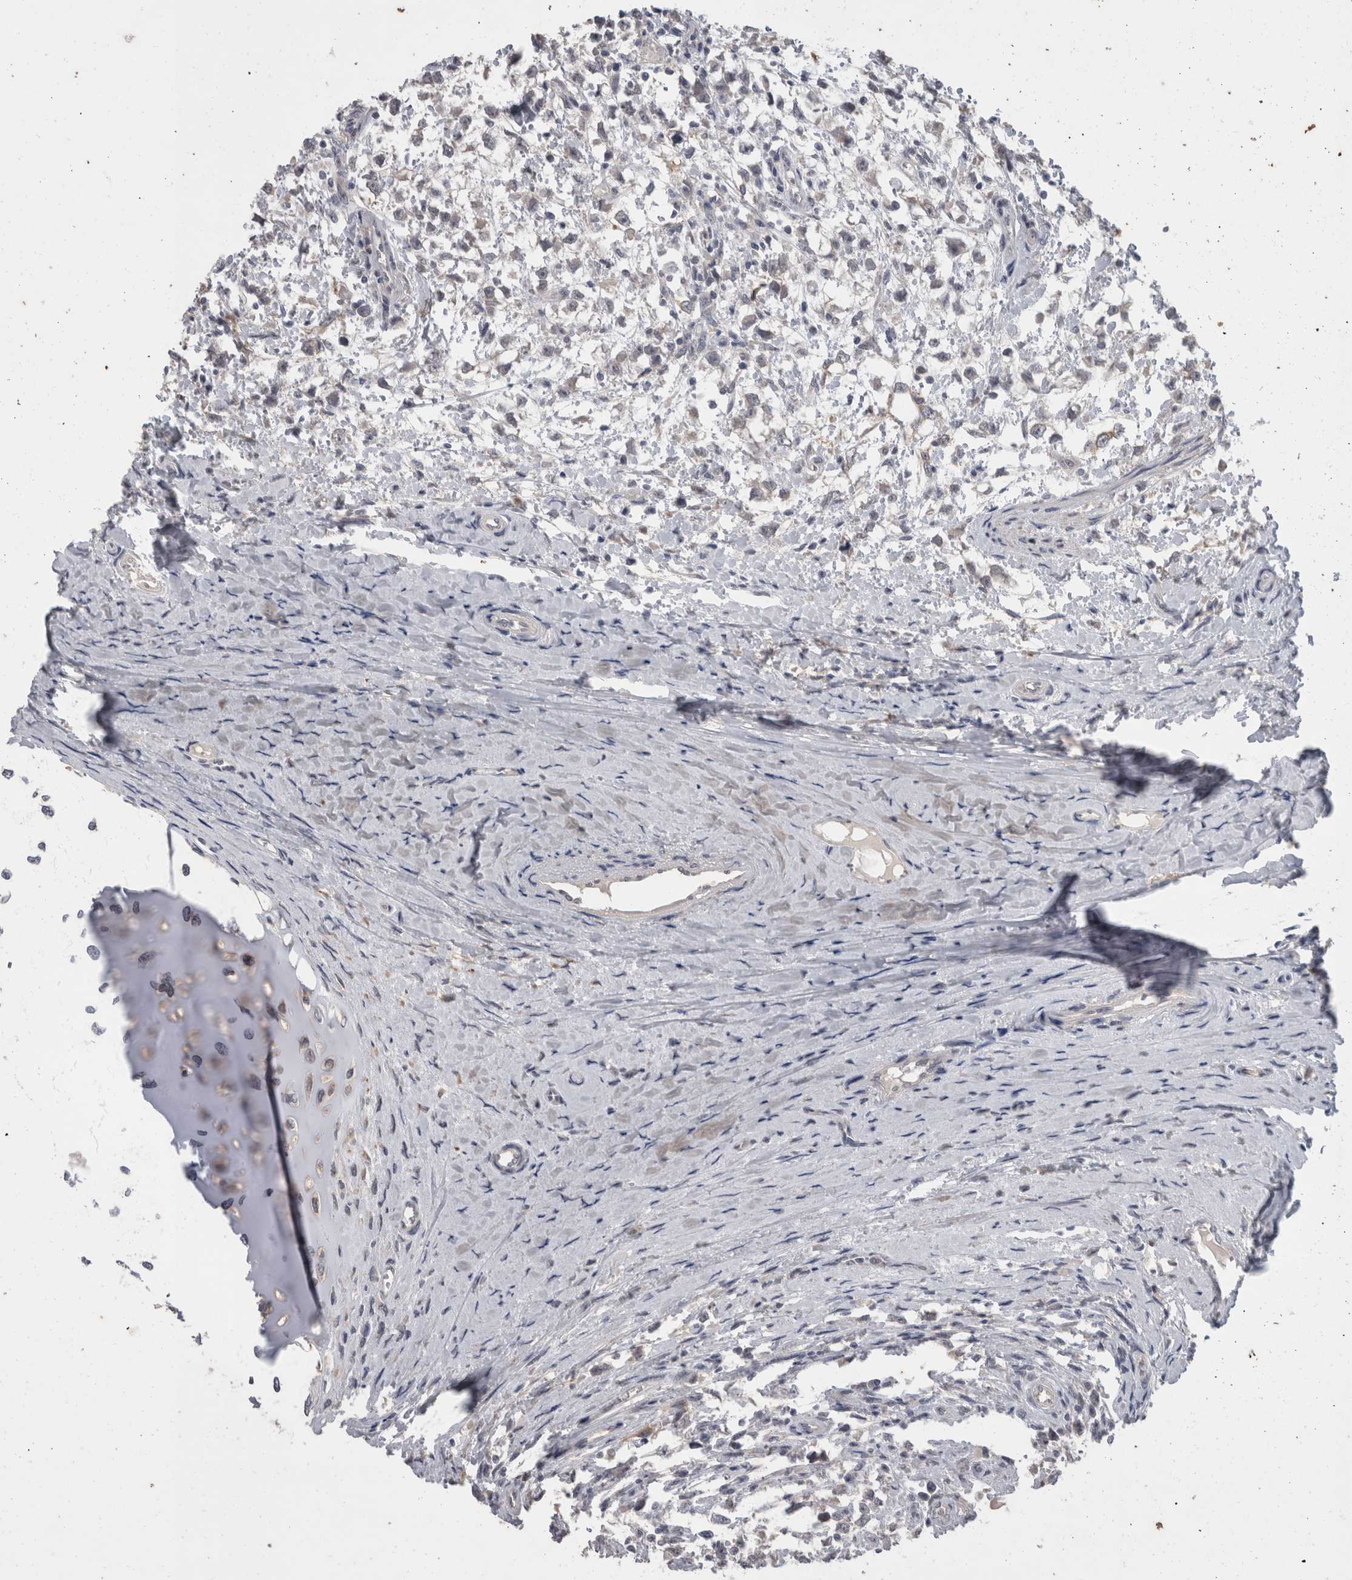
{"staining": {"intensity": "negative", "quantity": "none", "location": "none"}, "tissue": "testis cancer", "cell_type": "Tumor cells", "image_type": "cancer", "snomed": [{"axis": "morphology", "description": "Seminoma, NOS"}, {"axis": "morphology", "description": "Carcinoma, Embryonal, NOS"}, {"axis": "topography", "description": "Testis"}], "caption": "IHC of human embryonal carcinoma (testis) displays no staining in tumor cells.", "gene": "FHOD3", "patient": {"sex": "male", "age": 51}}